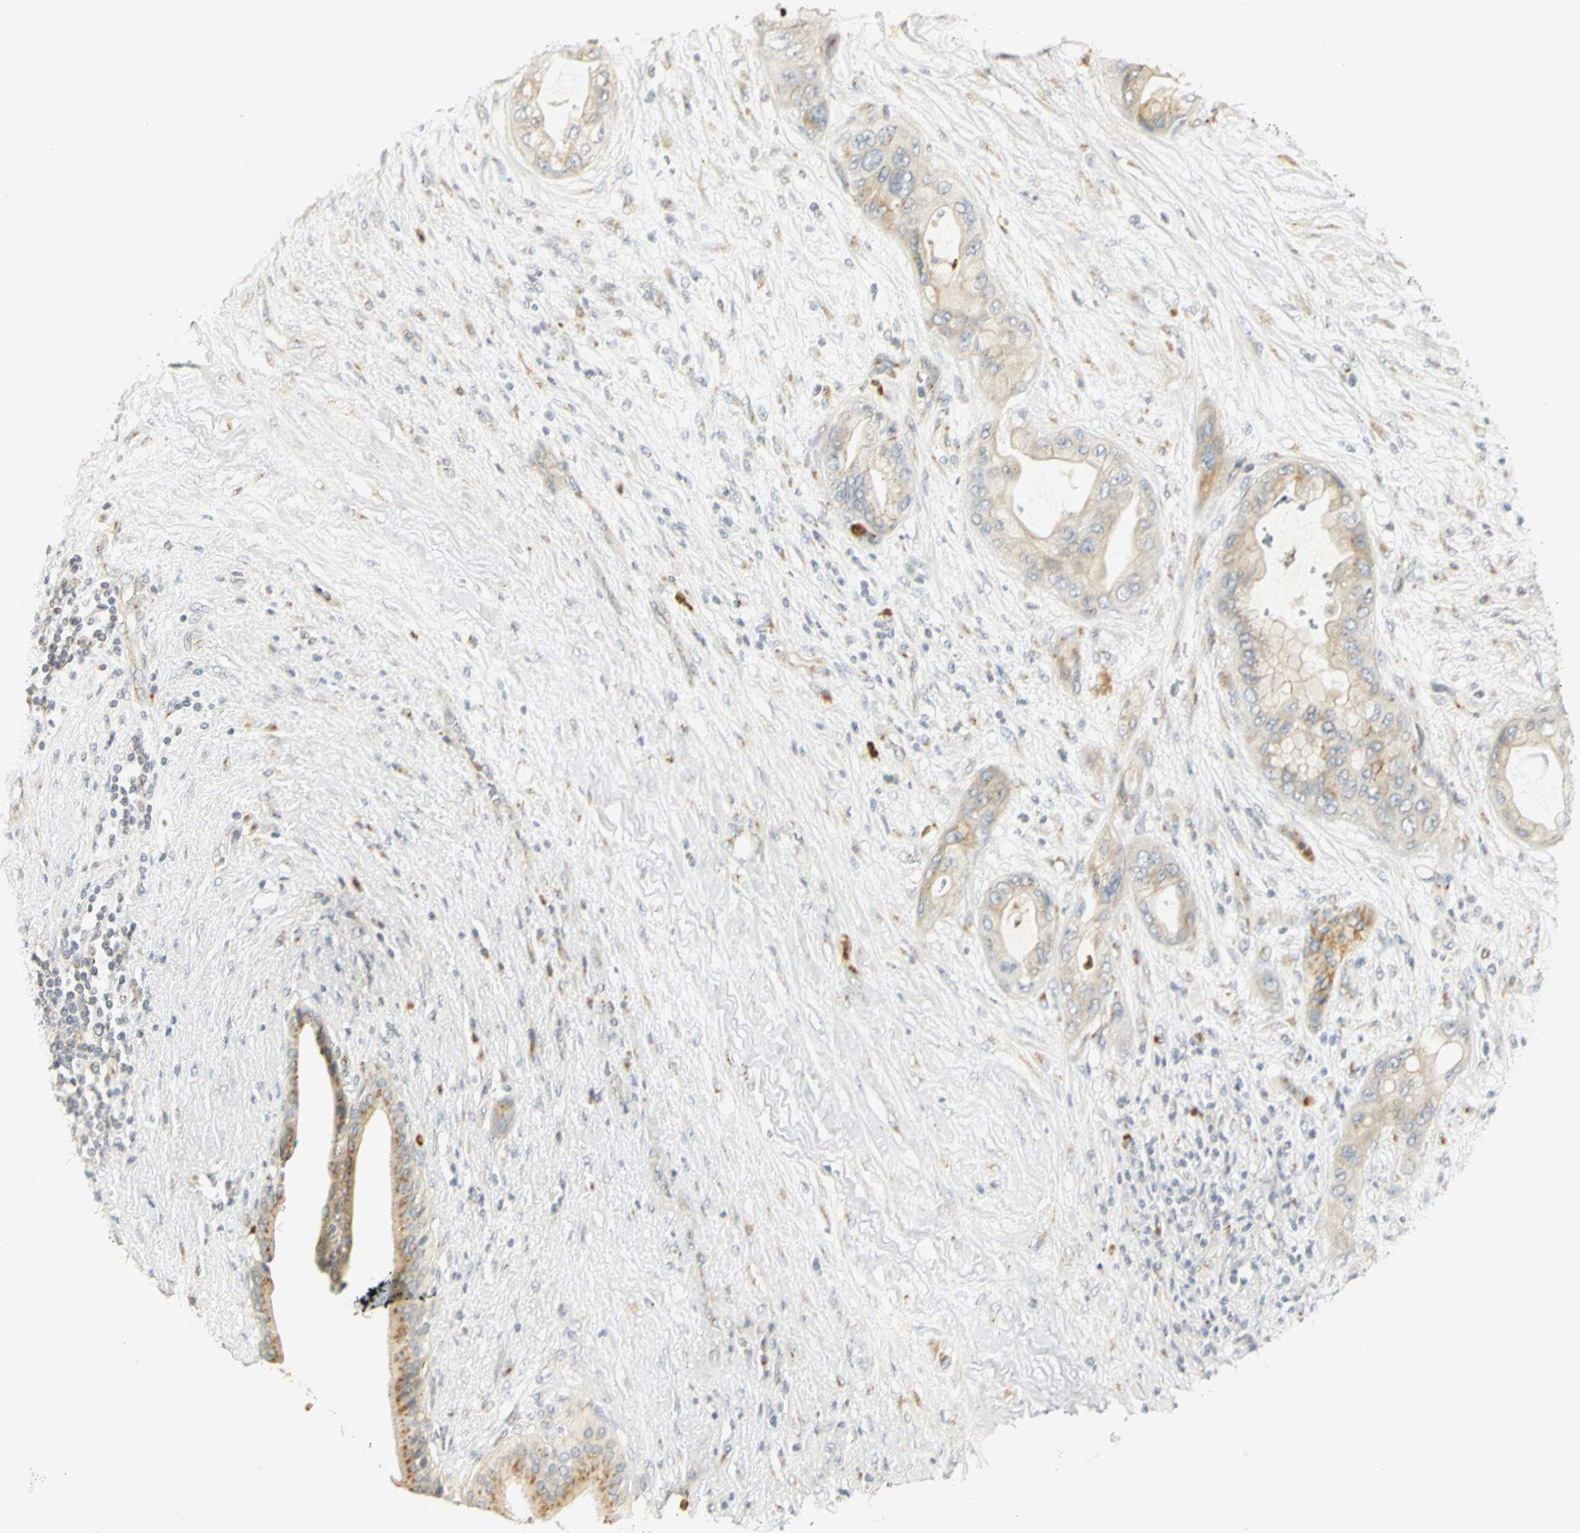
{"staining": {"intensity": "weak", "quantity": "25%-75%", "location": "cytoplasmic/membranous"}, "tissue": "pancreatic cancer", "cell_type": "Tumor cells", "image_type": "cancer", "snomed": [{"axis": "morphology", "description": "Adenocarcinoma, NOS"}, {"axis": "topography", "description": "Pancreas"}], "caption": "Human pancreatic cancer stained for a protein (brown) reveals weak cytoplasmic/membranous positive positivity in about 25%-75% of tumor cells.", "gene": "TM9SF2", "patient": {"sex": "female", "age": 59}}